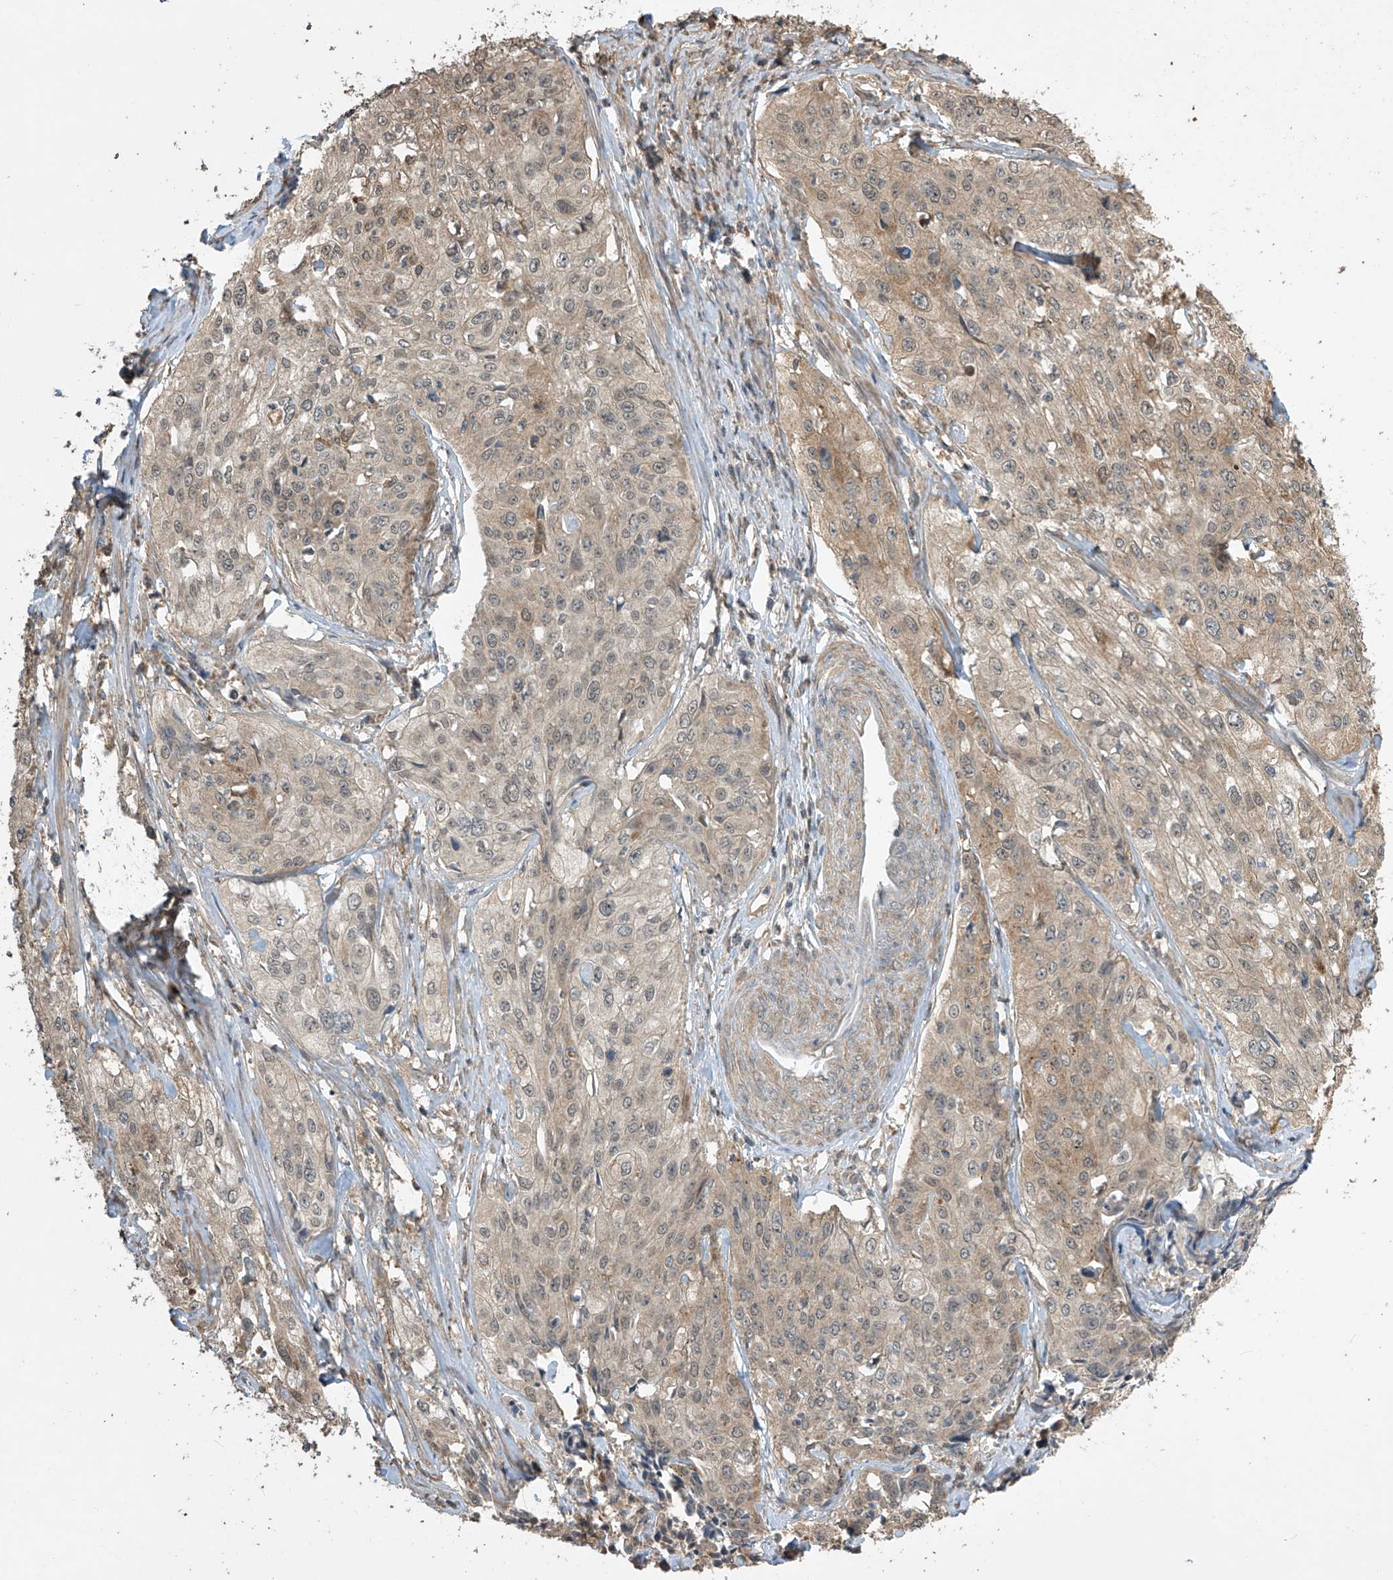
{"staining": {"intensity": "weak", "quantity": ">75%", "location": "cytoplasmic/membranous"}, "tissue": "cervical cancer", "cell_type": "Tumor cells", "image_type": "cancer", "snomed": [{"axis": "morphology", "description": "Squamous cell carcinoma, NOS"}, {"axis": "topography", "description": "Cervix"}], "caption": "Protein staining of cervical cancer tissue exhibits weak cytoplasmic/membranous positivity in approximately >75% of tumor cells.", "gene": "SLFN14", "patient": {"sex": "female", "age": 31}}